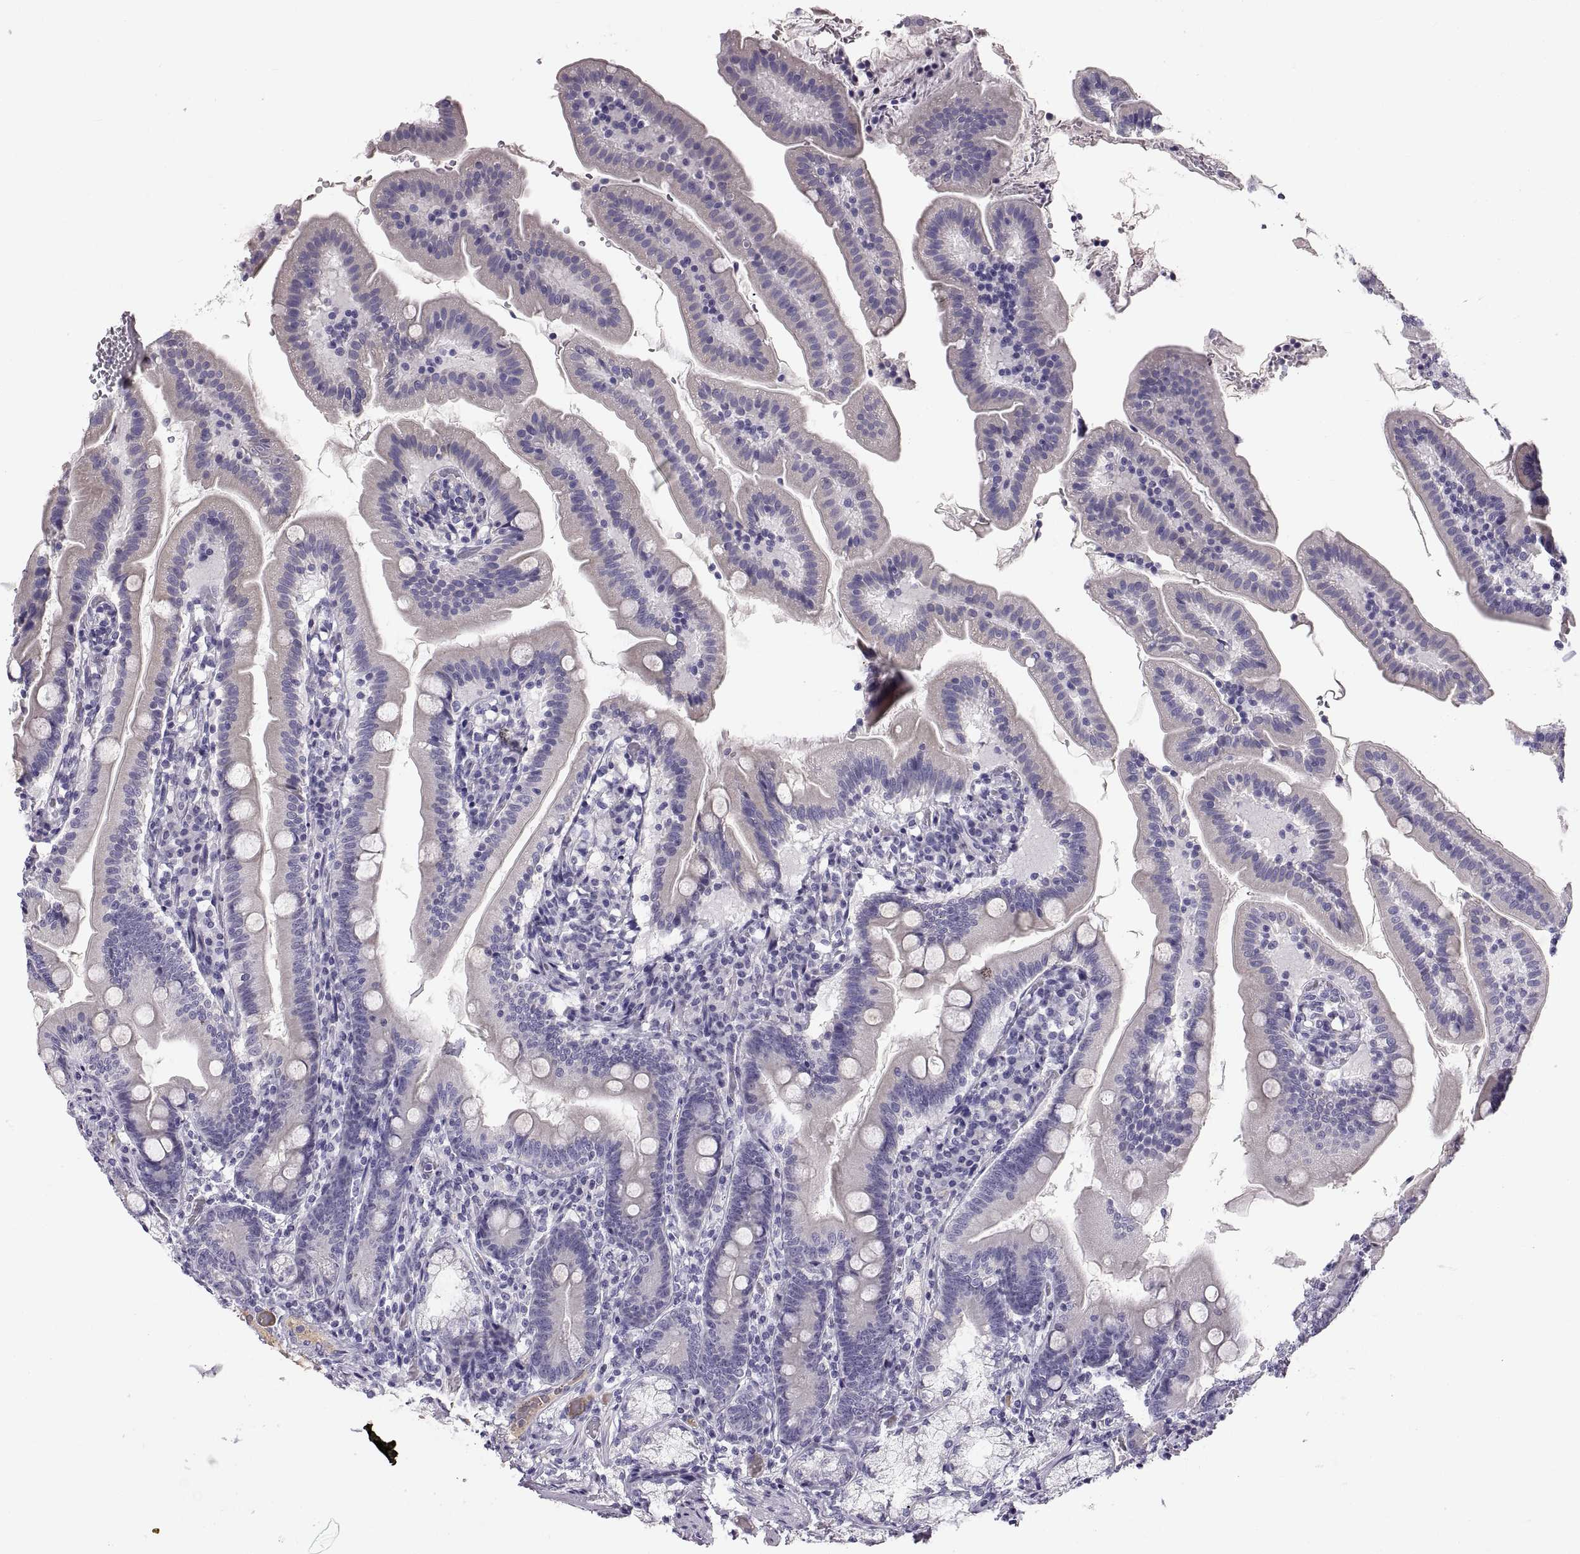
{"staining": {"intensity": "negative", "quantity": "none", "location": "none"}, "tissue": "duodenum", "cell_type": "Glandular cells", "image_type": "normal", "snomed": [{"axis": "morphology", "description": "Normal tissue, NOS"}, {"axis": "topography", "description": "Duodenum"}], "caption": "This is an immunohistochemistry photomicrograph of unremarkable duodenum. There is no expression in glandular cells.", "gene": "ADAM32", "patient": {"sex": "female", "age": 67}}